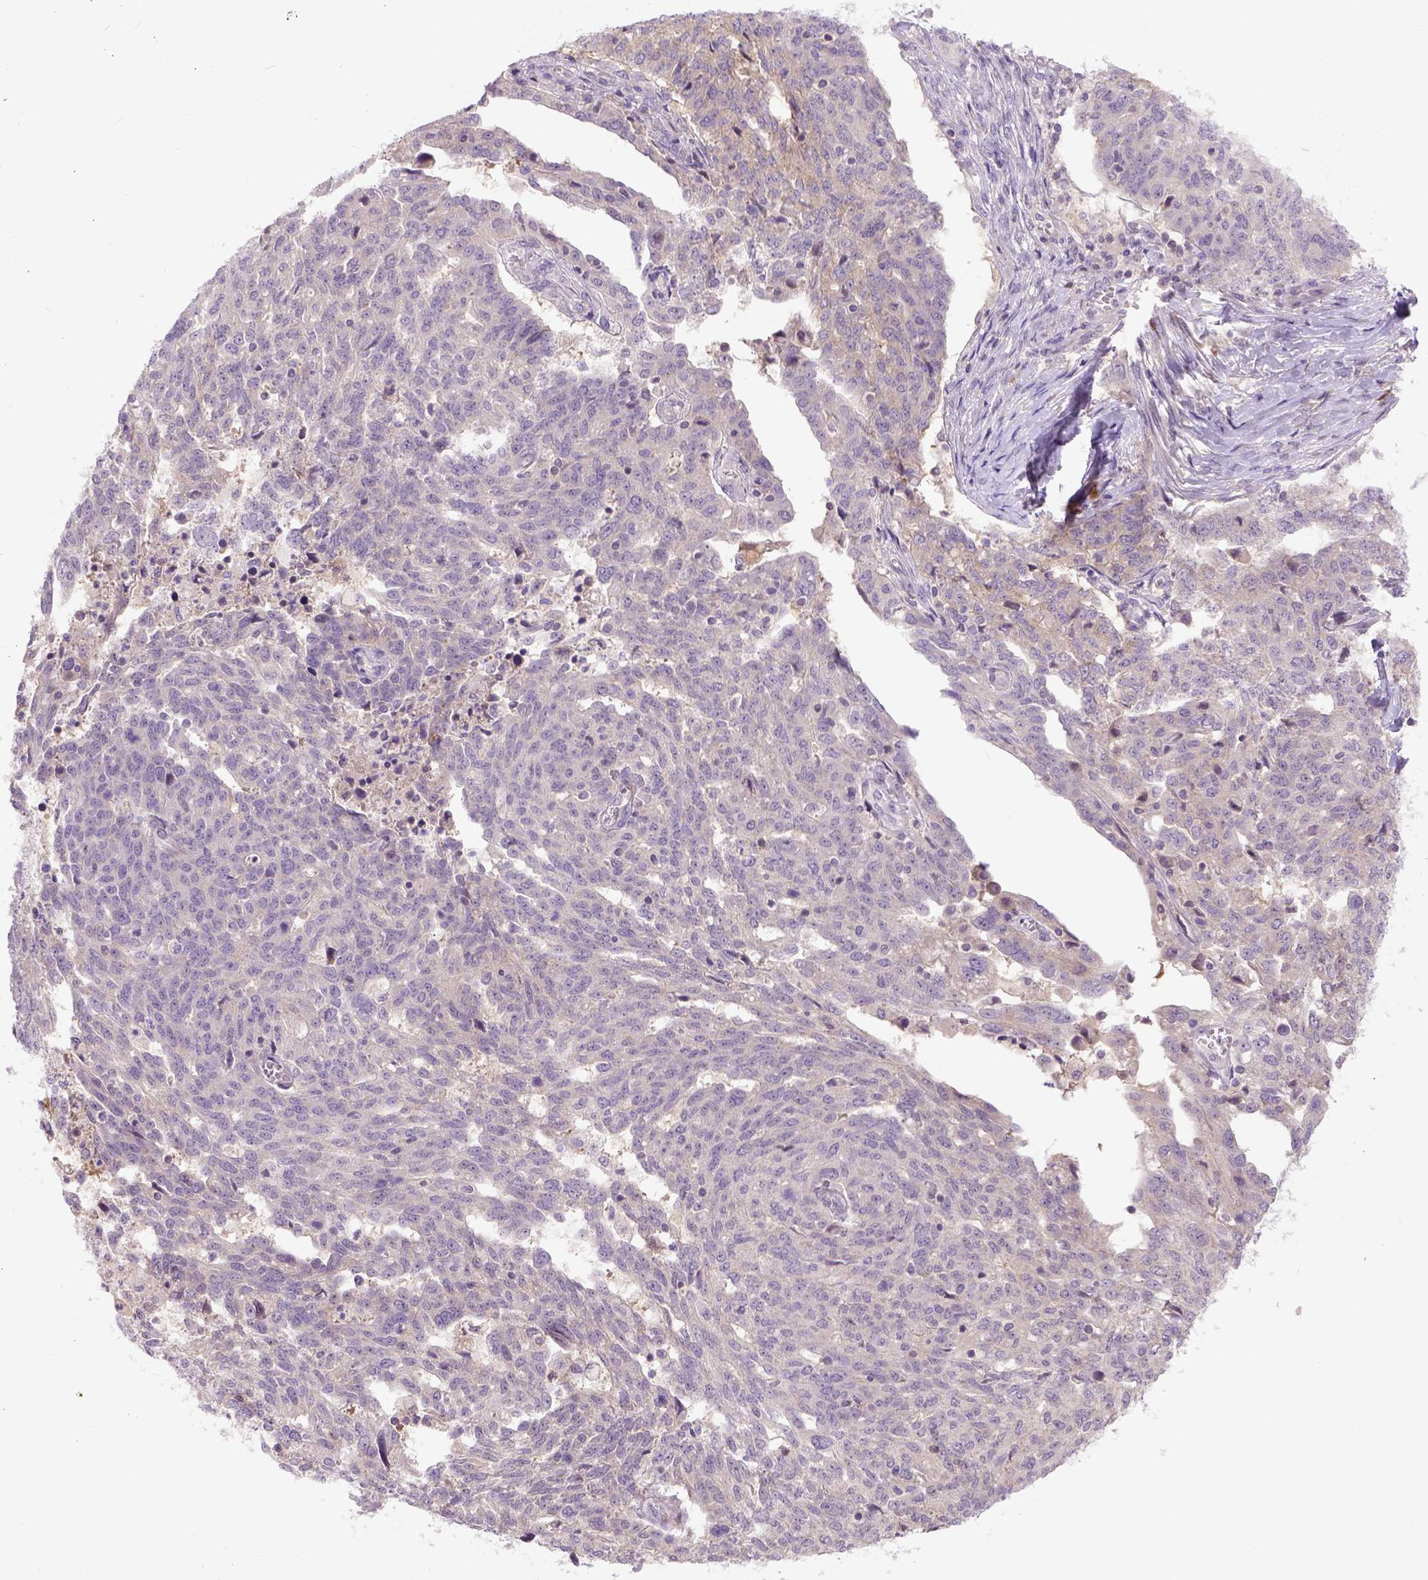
{"staining": {"intensity": "weak", "quantity": "25%-75%", "location": "cytoplasmic/membranous"}, "tissue": "ovarian cancer", "cell_type": "Tumor cells", "image_type": "cancer", "snomed": [{"axis": "morphology", "description": "Cystadenocarcinoma, serous, NOS"}, {"axis": "topography", "description": "Ovary"}], "caption": "Ovarian serous cystadenocarcinoma was stained to show a protein in brown. There is low levels of weak cytoplasmic/membranous staining in approximately 25%-75% of tumor cells.", "gene": "CPNE1", "patient": {"sex": "female", "age": 67}}